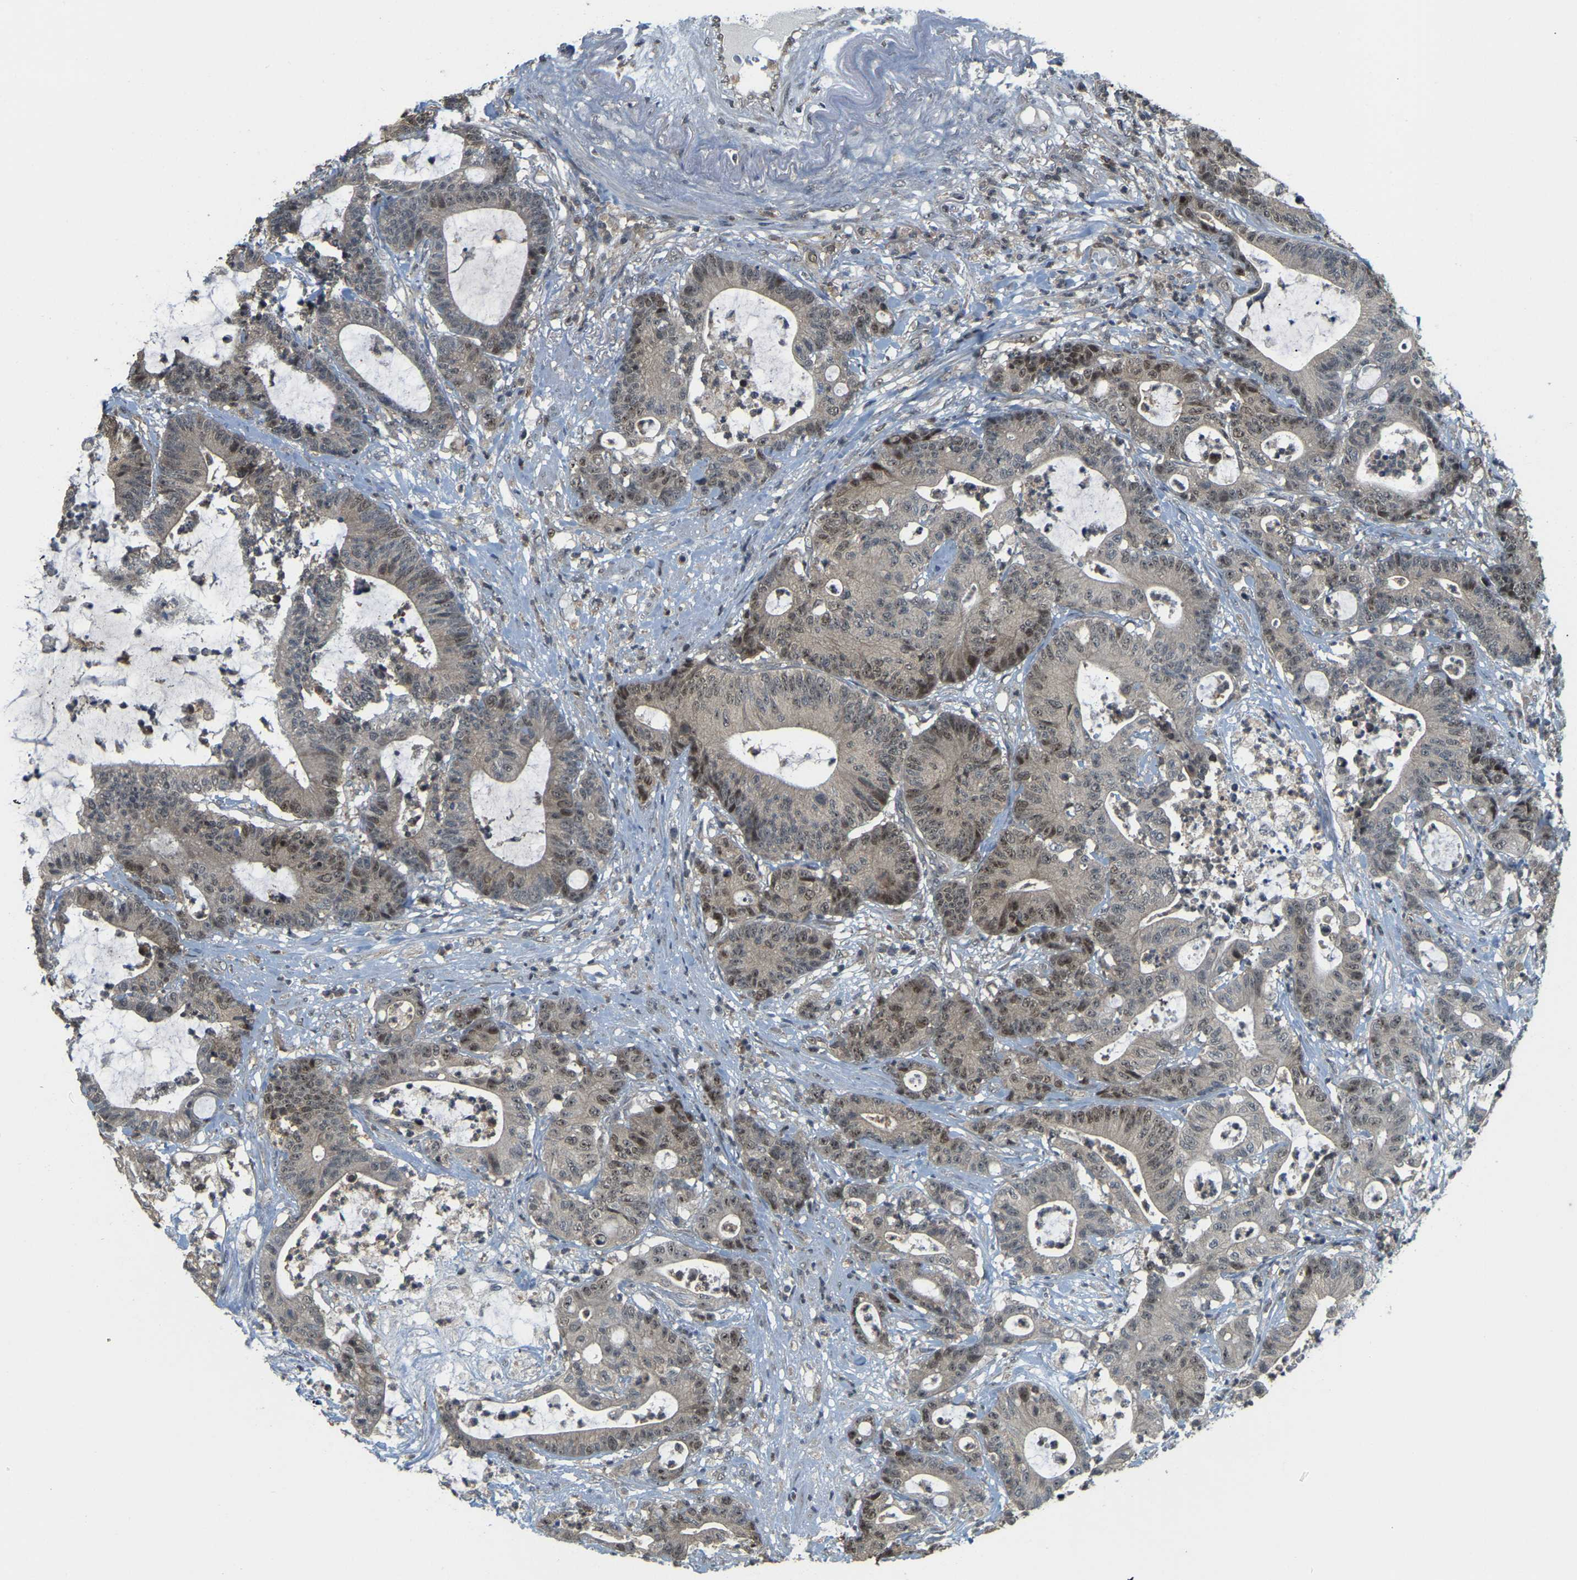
{"staining": {"intensity": "moderate", "quantity": ">75%", "location": "nuclear"}, "tissue": "colorectal cancer", "cell_type": "Tumor cells", "image_type": "cancer", "snomed": [{"axis": "morphology", "description": "Adenocarcinoma, NOS"}, {"axis": "topography", "description": "Colon"}], "caption": "A brown stain highlights moderate nuclear expression of a protein in human adenocarcinoma (colorectal) tumor cells. (DAB (3,3'-diaminobenzidine) IHC, brown staining for protein, blue staining for nuclei).", "gene": "BRF2", "patient": {"sex": "female", "age": 84}}